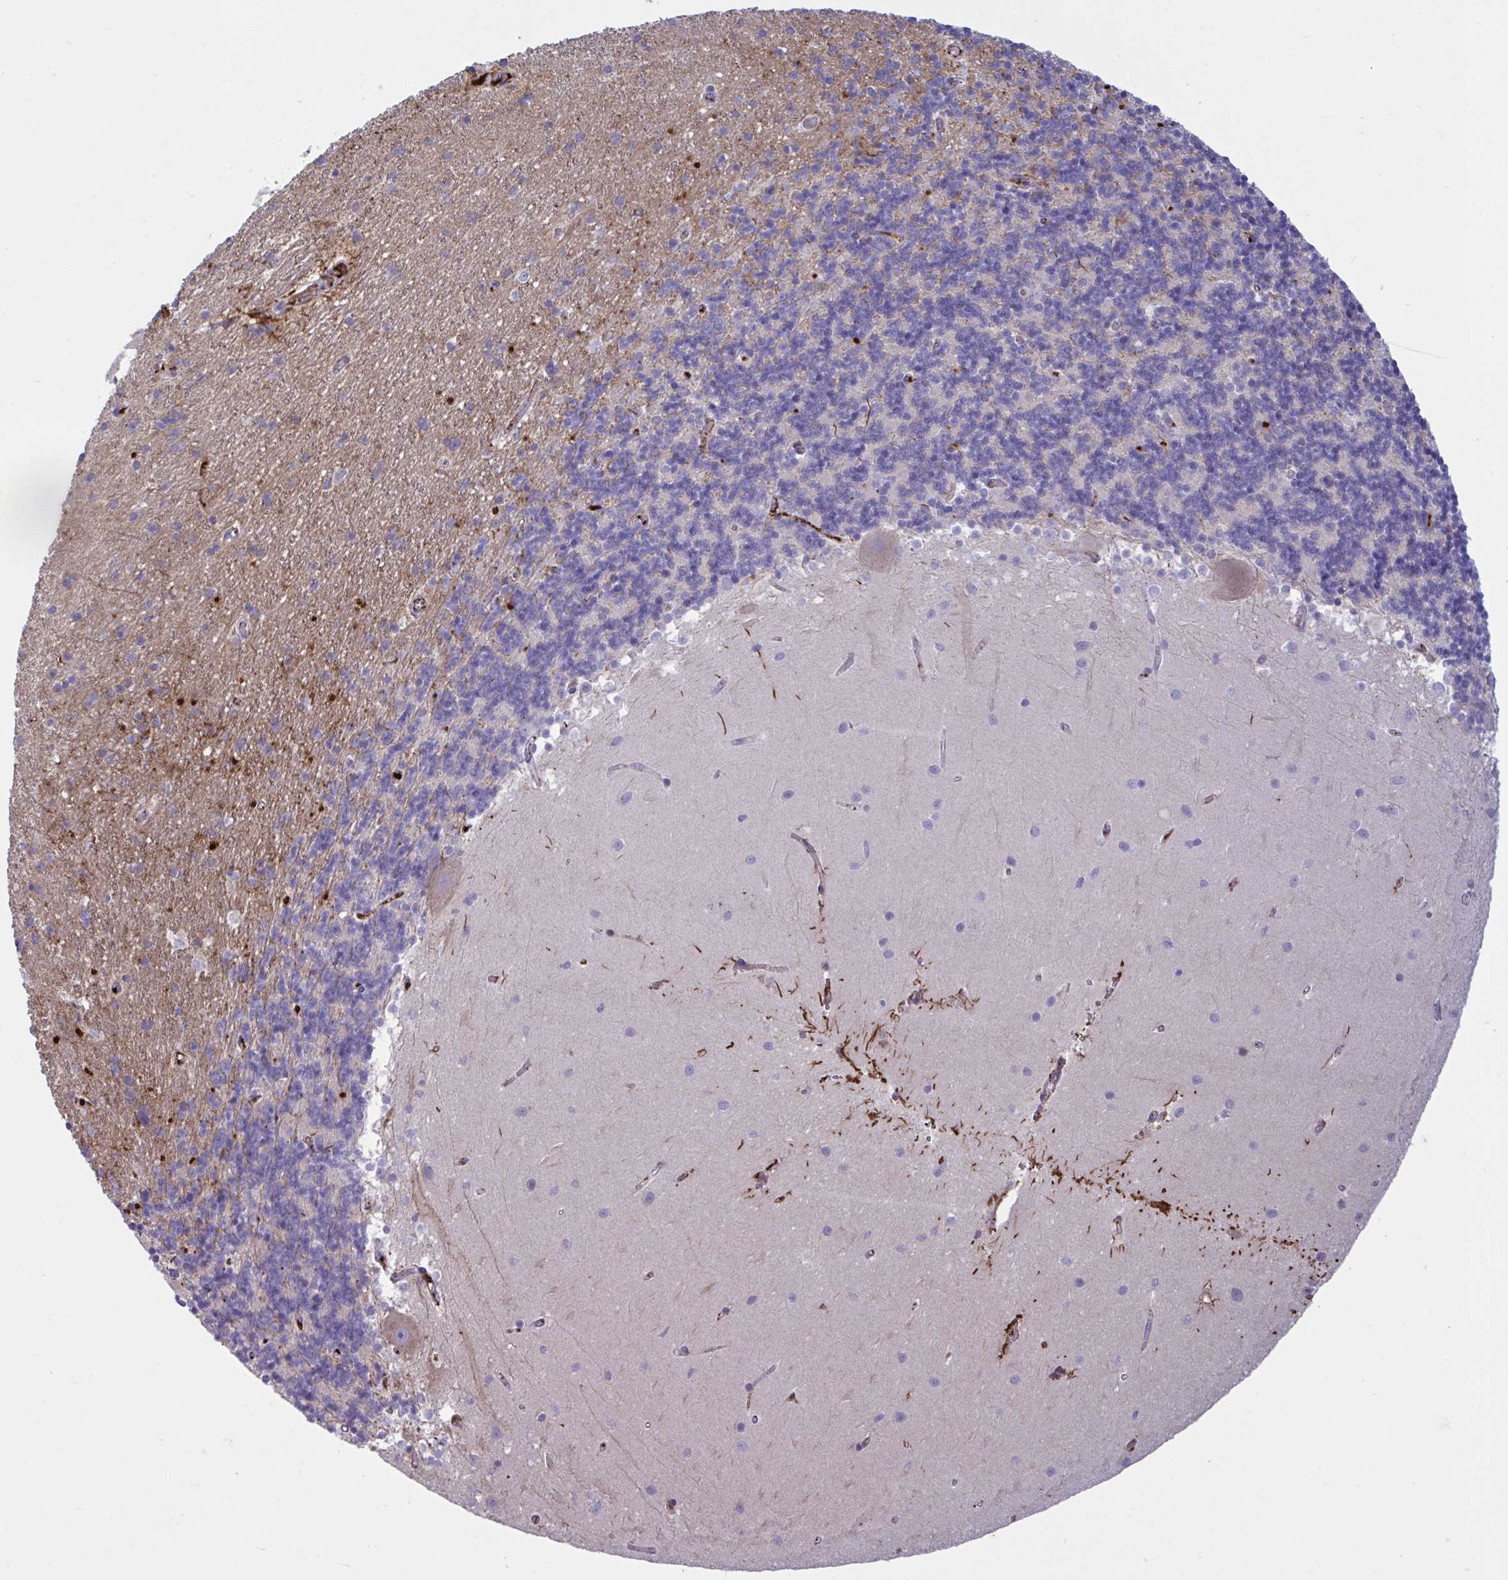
{"staining": {"intensity": "negative", "quantity": "none", "location": "none"}, "tissue": "cerebellum", "cell_type": "Cells in granular layer", "image_type": "normal", "snomed": [{"axis": "morphology", "description": "Normal tissue, NOS"}, {"axis": "topography", "description": "Cerebellum"}], "caption": "Immunohistochemistry (IHC) micrograph of unremarkable cerebellum stained for a protein (brown), which demonstrates no expression in cells in granular layer. The staining was performed using DAB (3,3'-diaminobenzidine) to visualize the protein expression in brown, while the nuclei were stained in blue with hematoxylin (Magnification: 20x).", "gene": "IL1R1", "patient": {"sex": "male", "age": 54}}